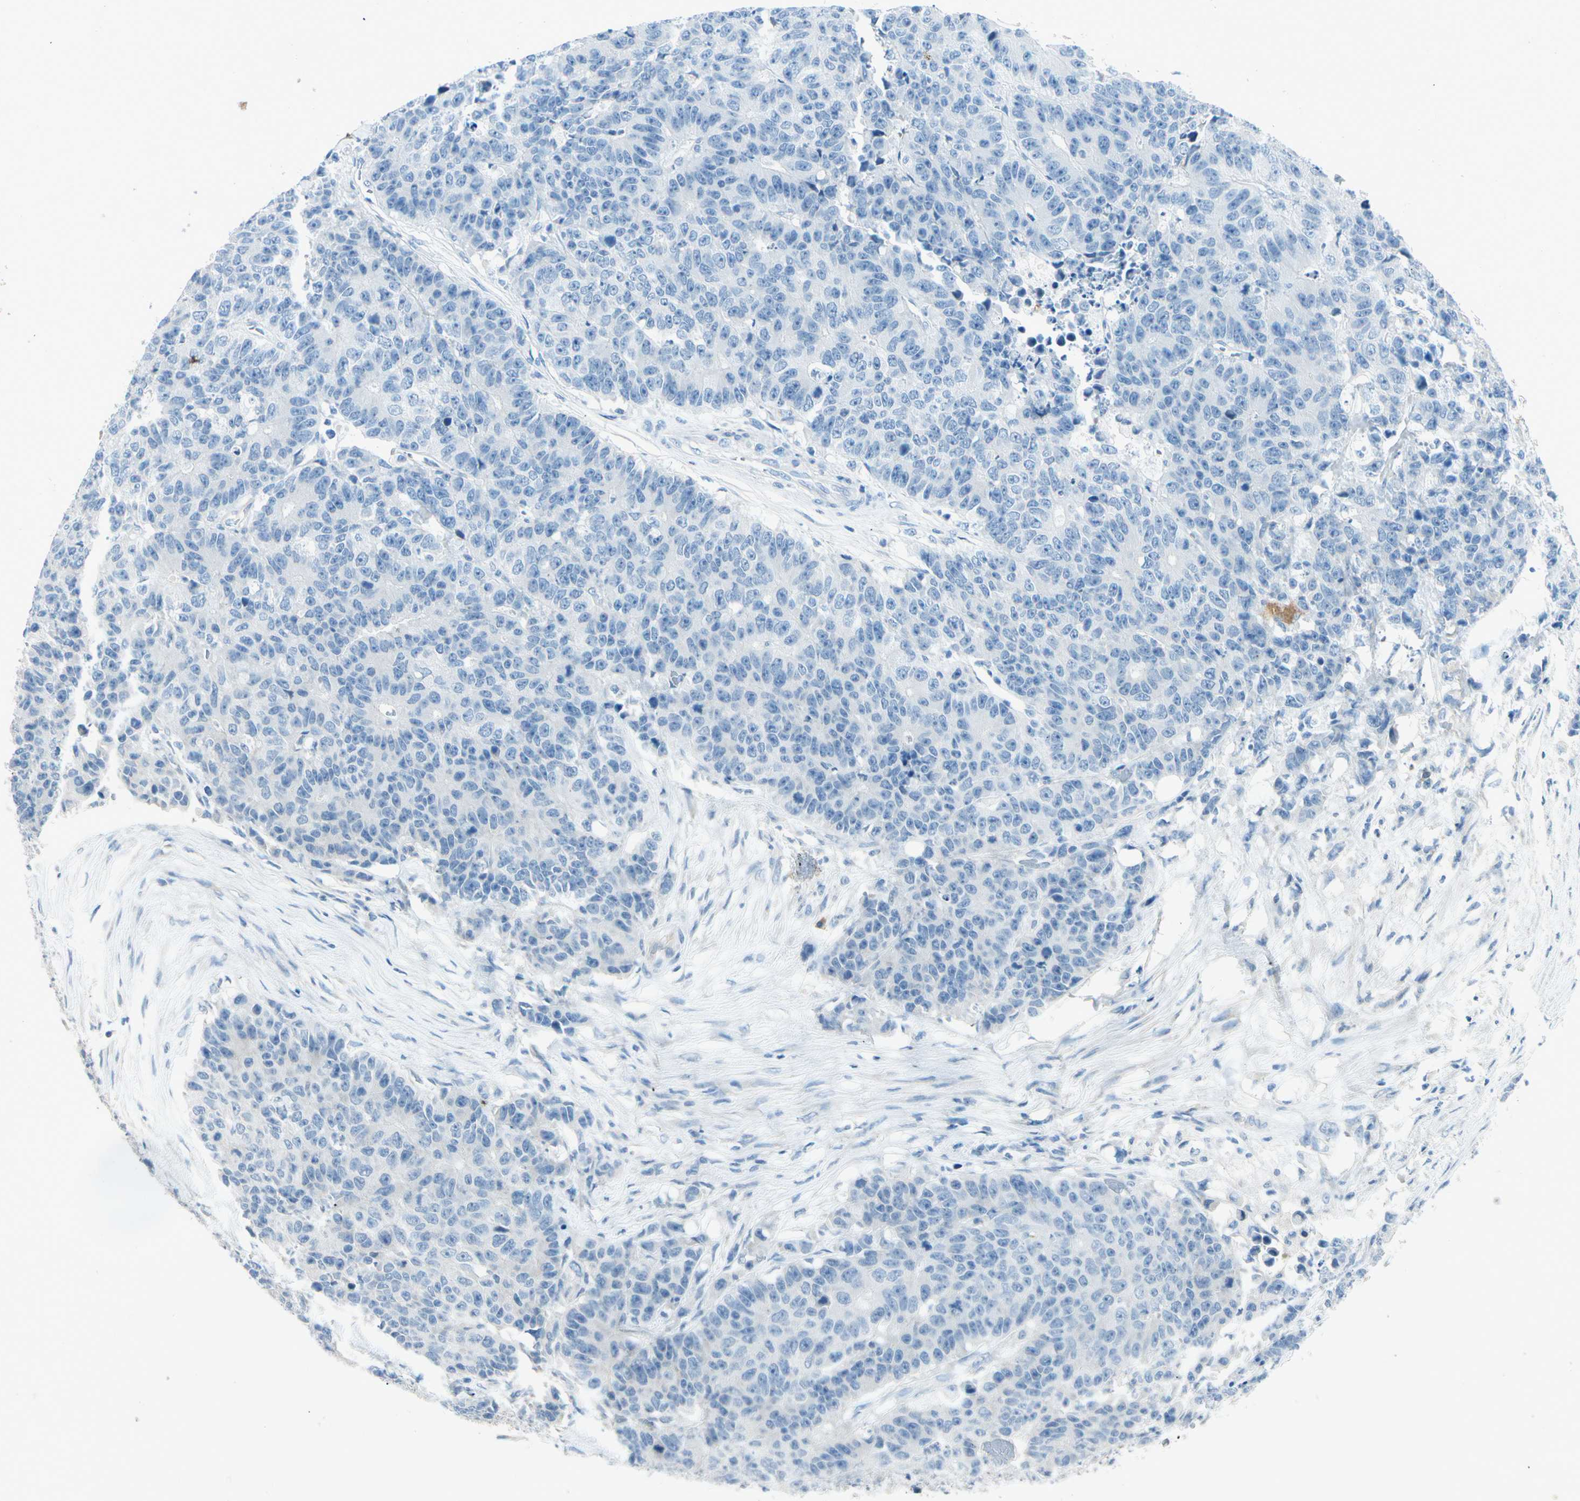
{"staining": {"intensity": "negative", "quantity": "none", "location": "none"}, "tissue": "colorectal cancer", "cell_type": "Tumor cells", "image_type": "cancer", "snomed": [{"axis": "morphology", "description": "Adenocarcinoma, NOS"}, {"axis": "topography", "description": "Colon"}], "caption": "Tumor cells are negative for protein expression in human adenocarcinoma (colorectal).", "gene": "SERPIND1", "patient": {"sex": "female", "age": 86}}